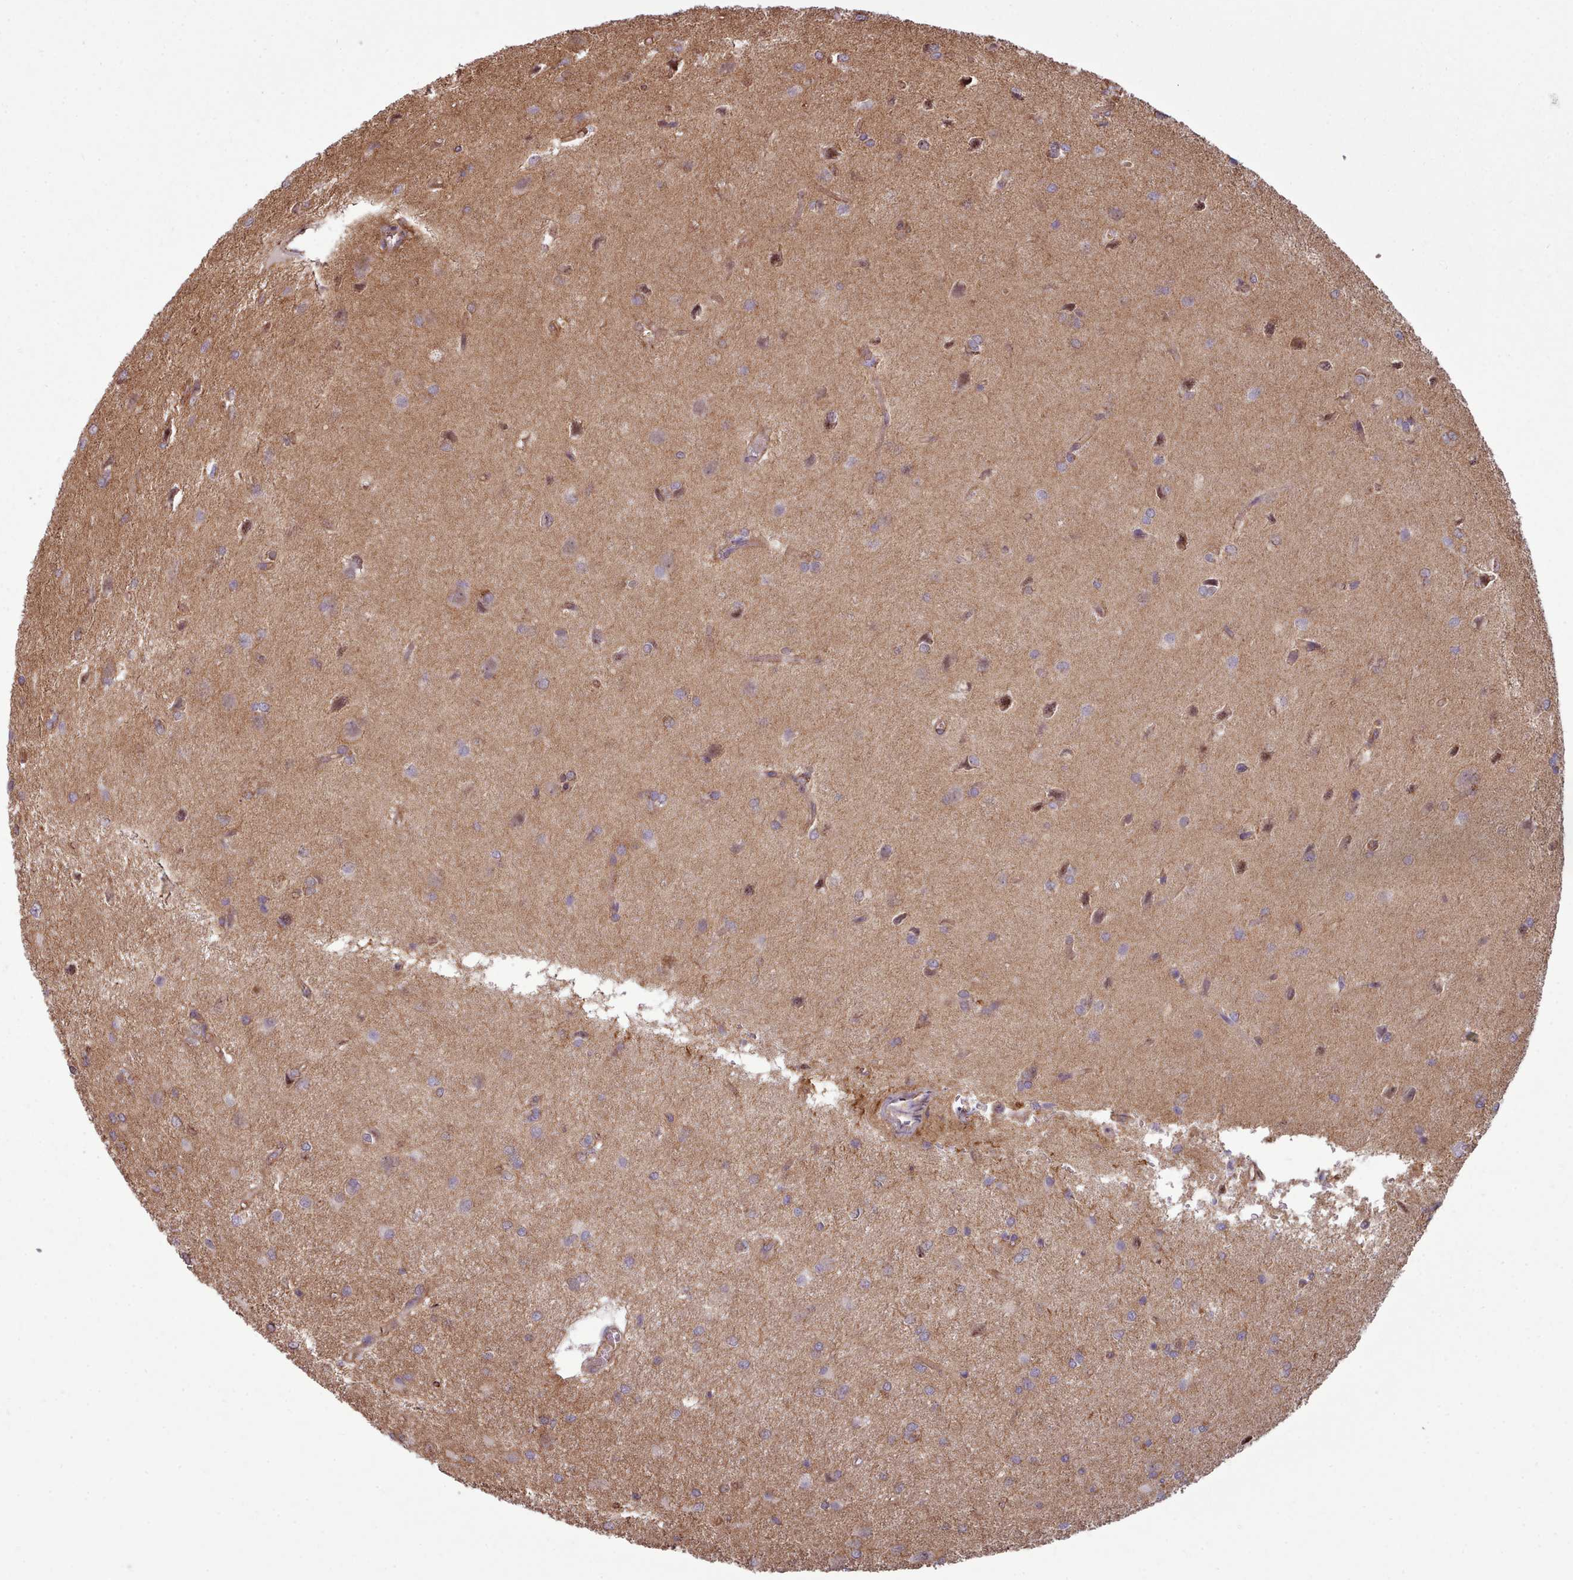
{"staining": {"intensity": "weak", "quantity": "<25%", "location": "cytoplasmic/membranous"}, "tissue": "glioma", "cell_type": "Tumor cells", "image_type": "cancer", "snomed": [{"axis": "morphology", "description": "Glioma, malignant, High grade"}, {"axis": "topography", "description": "Brain"}], "caption": "Immunohistochemical staining of human glioma displays no significant staining in tumor cells. The staining was performed using DAB to visualize the protein expression in brown, while the nuclei were stained in blue with hematoxylin (Magnification: 20x).", "gene": "MRPL46", "patient": {"sex": "female", "age": 50}}